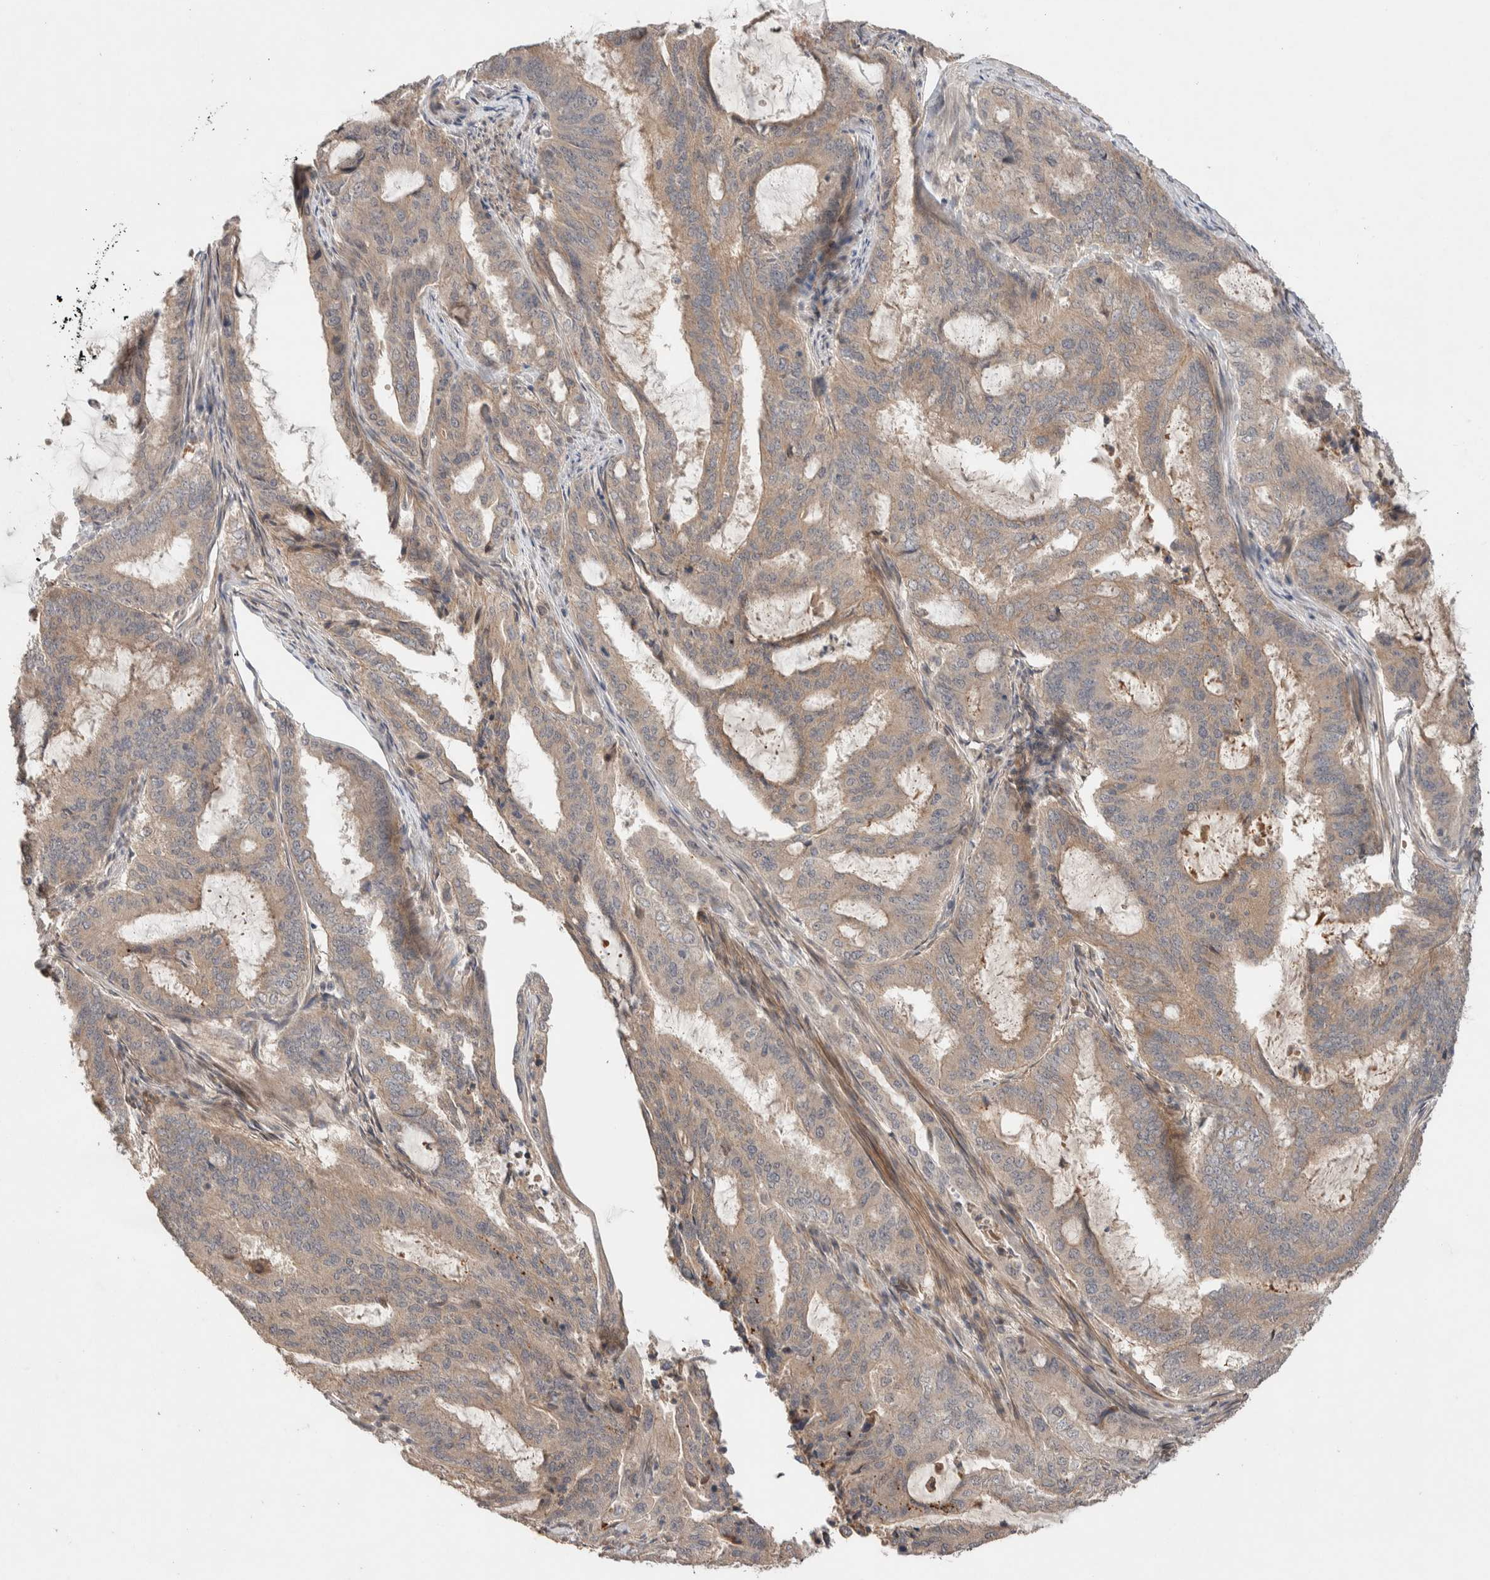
{"staining": {"intensity": "weak", "quantity": ">75%", "location": "cytoplasmic/membranous"}, "tissue": "endometrial cancer", "cell_type": "Tumor cells", "image_type": "cancer", "snomed": [{"axis": "morphology", "description": "Adenocarcinoma, NOS"}, {"axis": "topography", "description": "Endometrium"}], "caption": "DAB immunohistochemical staining of adenocarcinoma (endometrial) demonstrates weak cytoplasmic/membranous protein positivity in about >75% of tumor cells.", "gene": "CASK", "patient": {"sex": "female", "age": 51}}